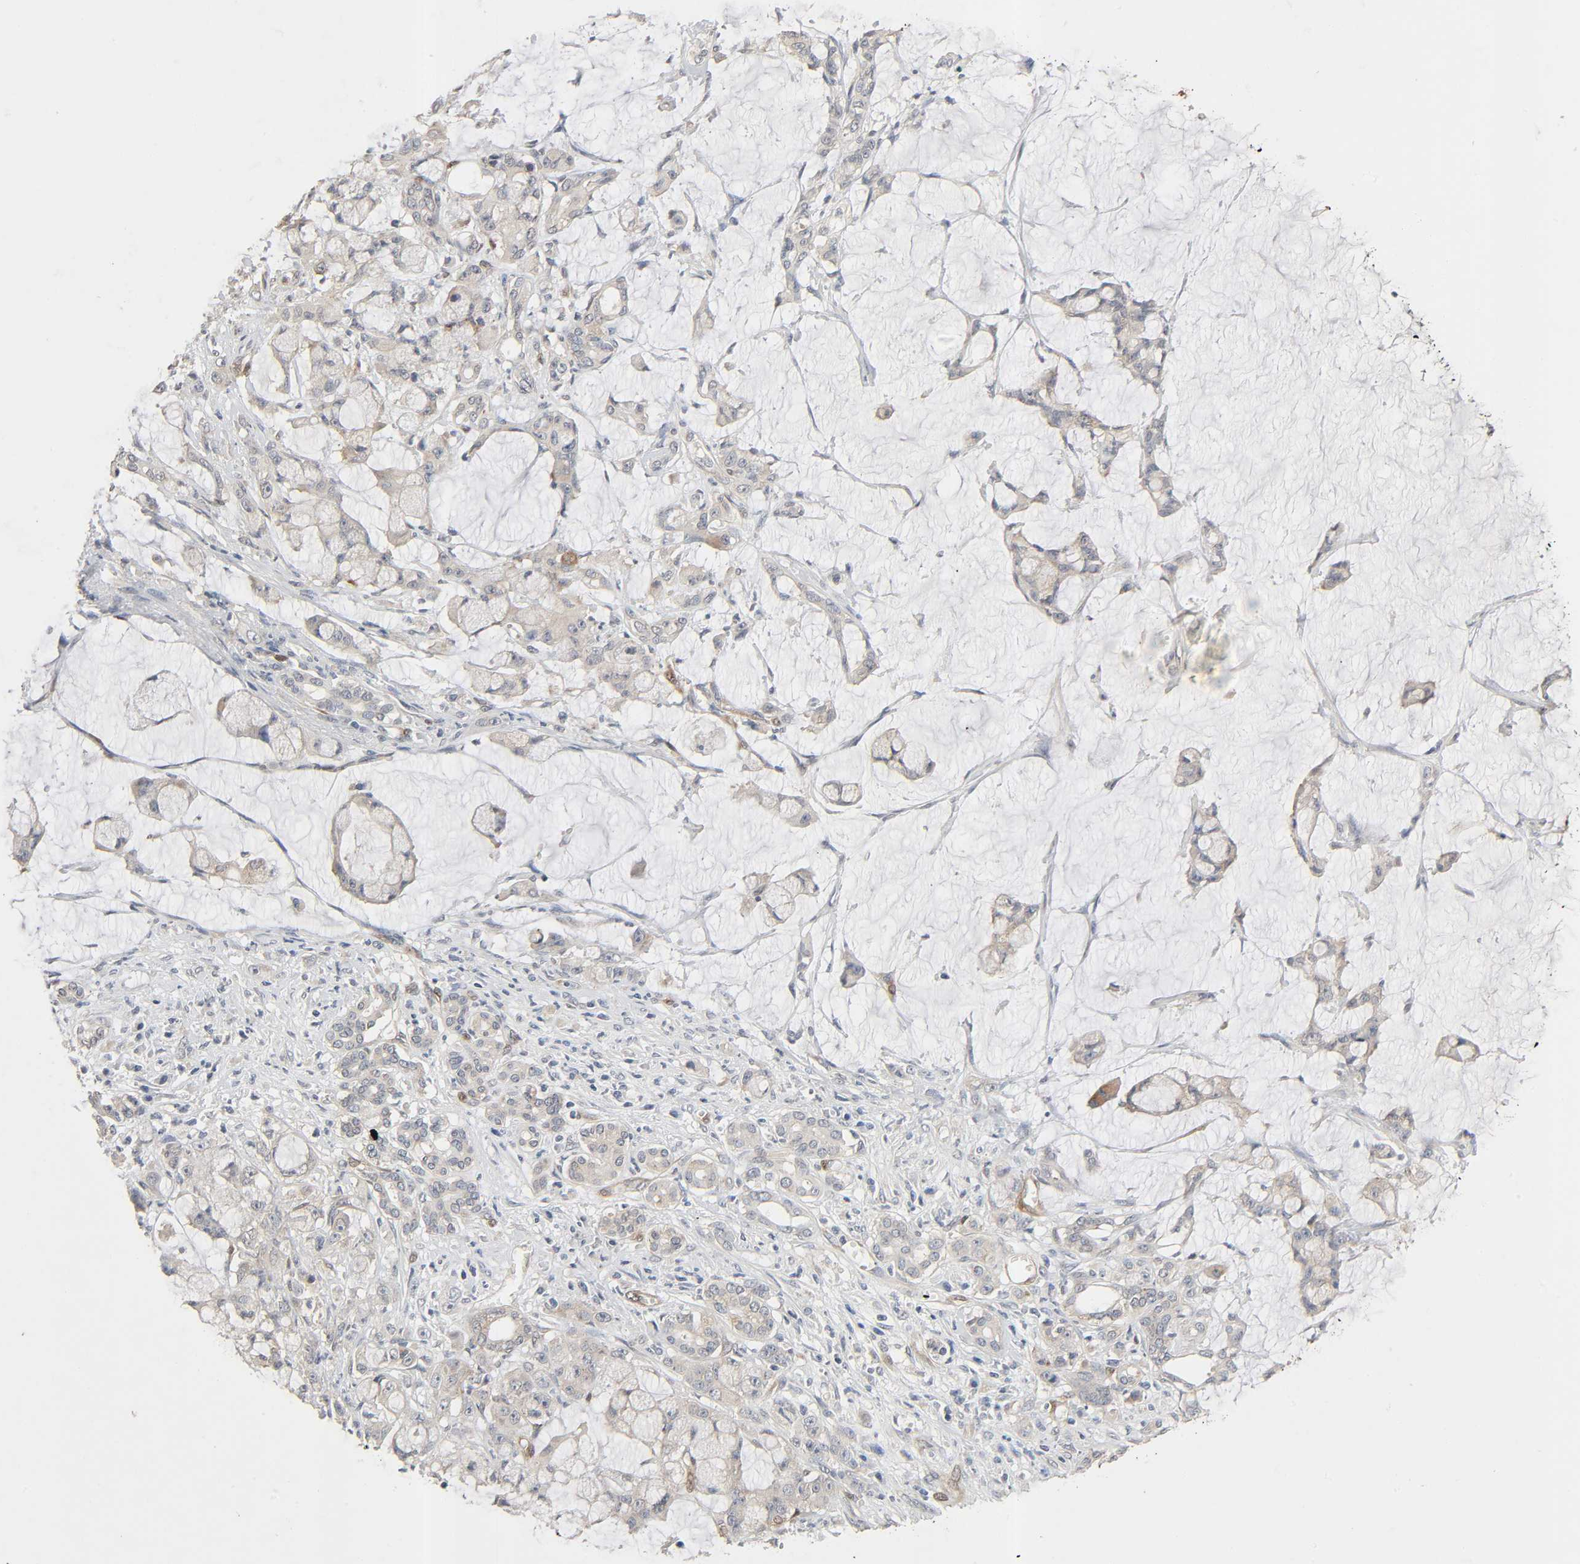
{"staining": {"intensity": "weak", "quantity": ">75%", "location": "cytoplasmic/membranous"}, "tissue": "pancreatic cancer", "cell_type": "Tumor cells", "image_type": "cancer", "snomed": [{"axis": "morphology", "description": "Adenocarcinoma, NOS"}, {"axis": "topography", "description": "Pancreas"}], "caption": "IHC histopathology image of neoplastic tissue: pancreatic cancer stained using immunohistochemistry displays low levels of weak protein expression localized specifically in the cytoplasmic/membranous of tumor cells, appearing as a cytoplasmic/membranous brown color.", "gene": "PTK2", "patient": {"sex": "female", "age": 73}}